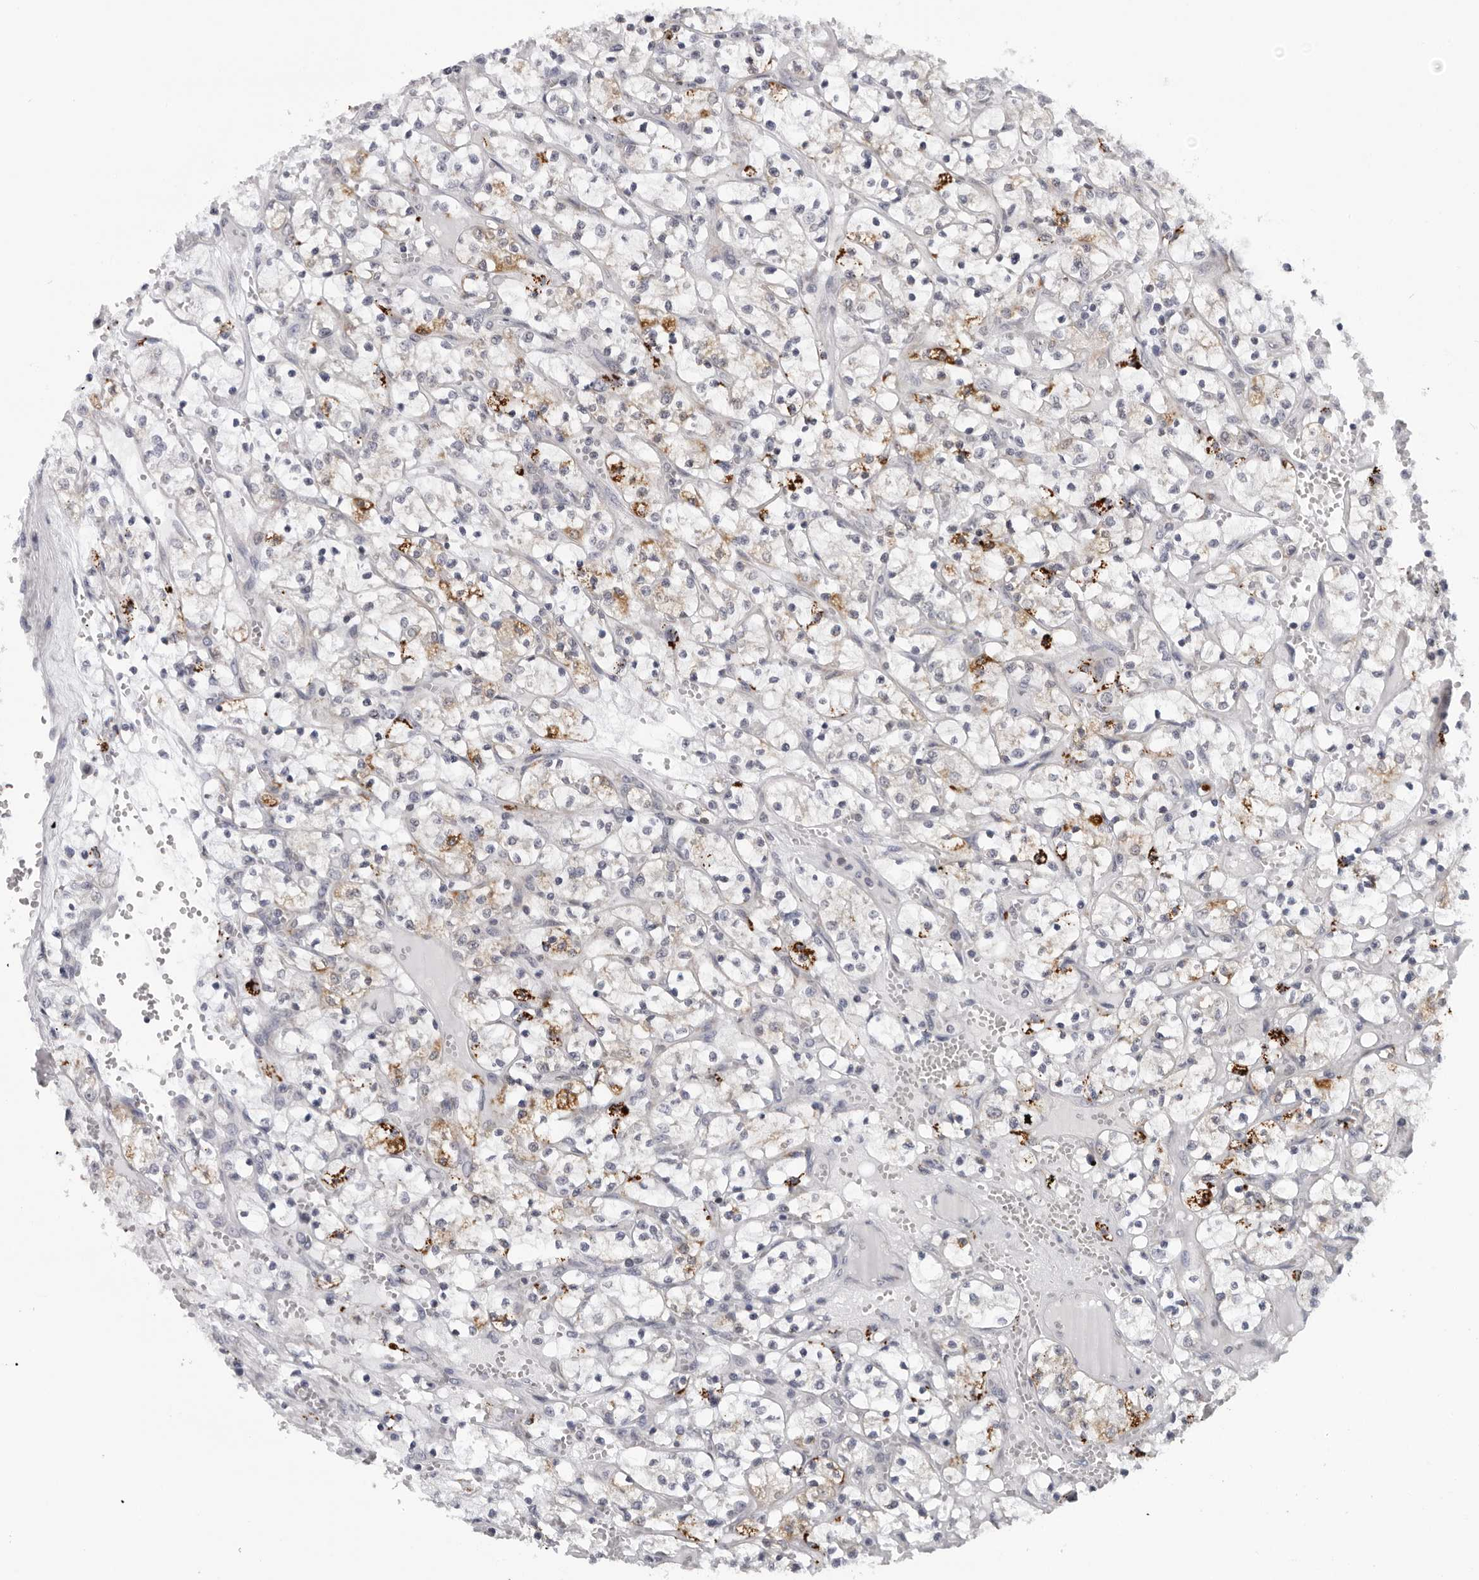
{"staining": {"intensity": "weak", "quantity": "25%-75%", "location": "cytoplasmic/membranous"}, "tissue": "renal cancer", "cell_type": "Tumor cells", "image_type": "cancer", "snomed": [{"axis": "morphology", "description": "Adenocarcinoma, NOS"}, {"axis": "topography", "description": "Kidney"}], "caption": "High-magnification brightfield microscopy of renal cancer stained with DAB (3,3'-diaminobenzidine) (brown) and counterstained with hematoxylin (blue). tumor cells exhibit weak cytoplasmic/membranous positivity is appreciated in about25%-75% of cells. (Brightfield microscopy of DAB IHC at high magnification).", "gene": "CPT2", "patient": {"sex": "female", "age": 69}}